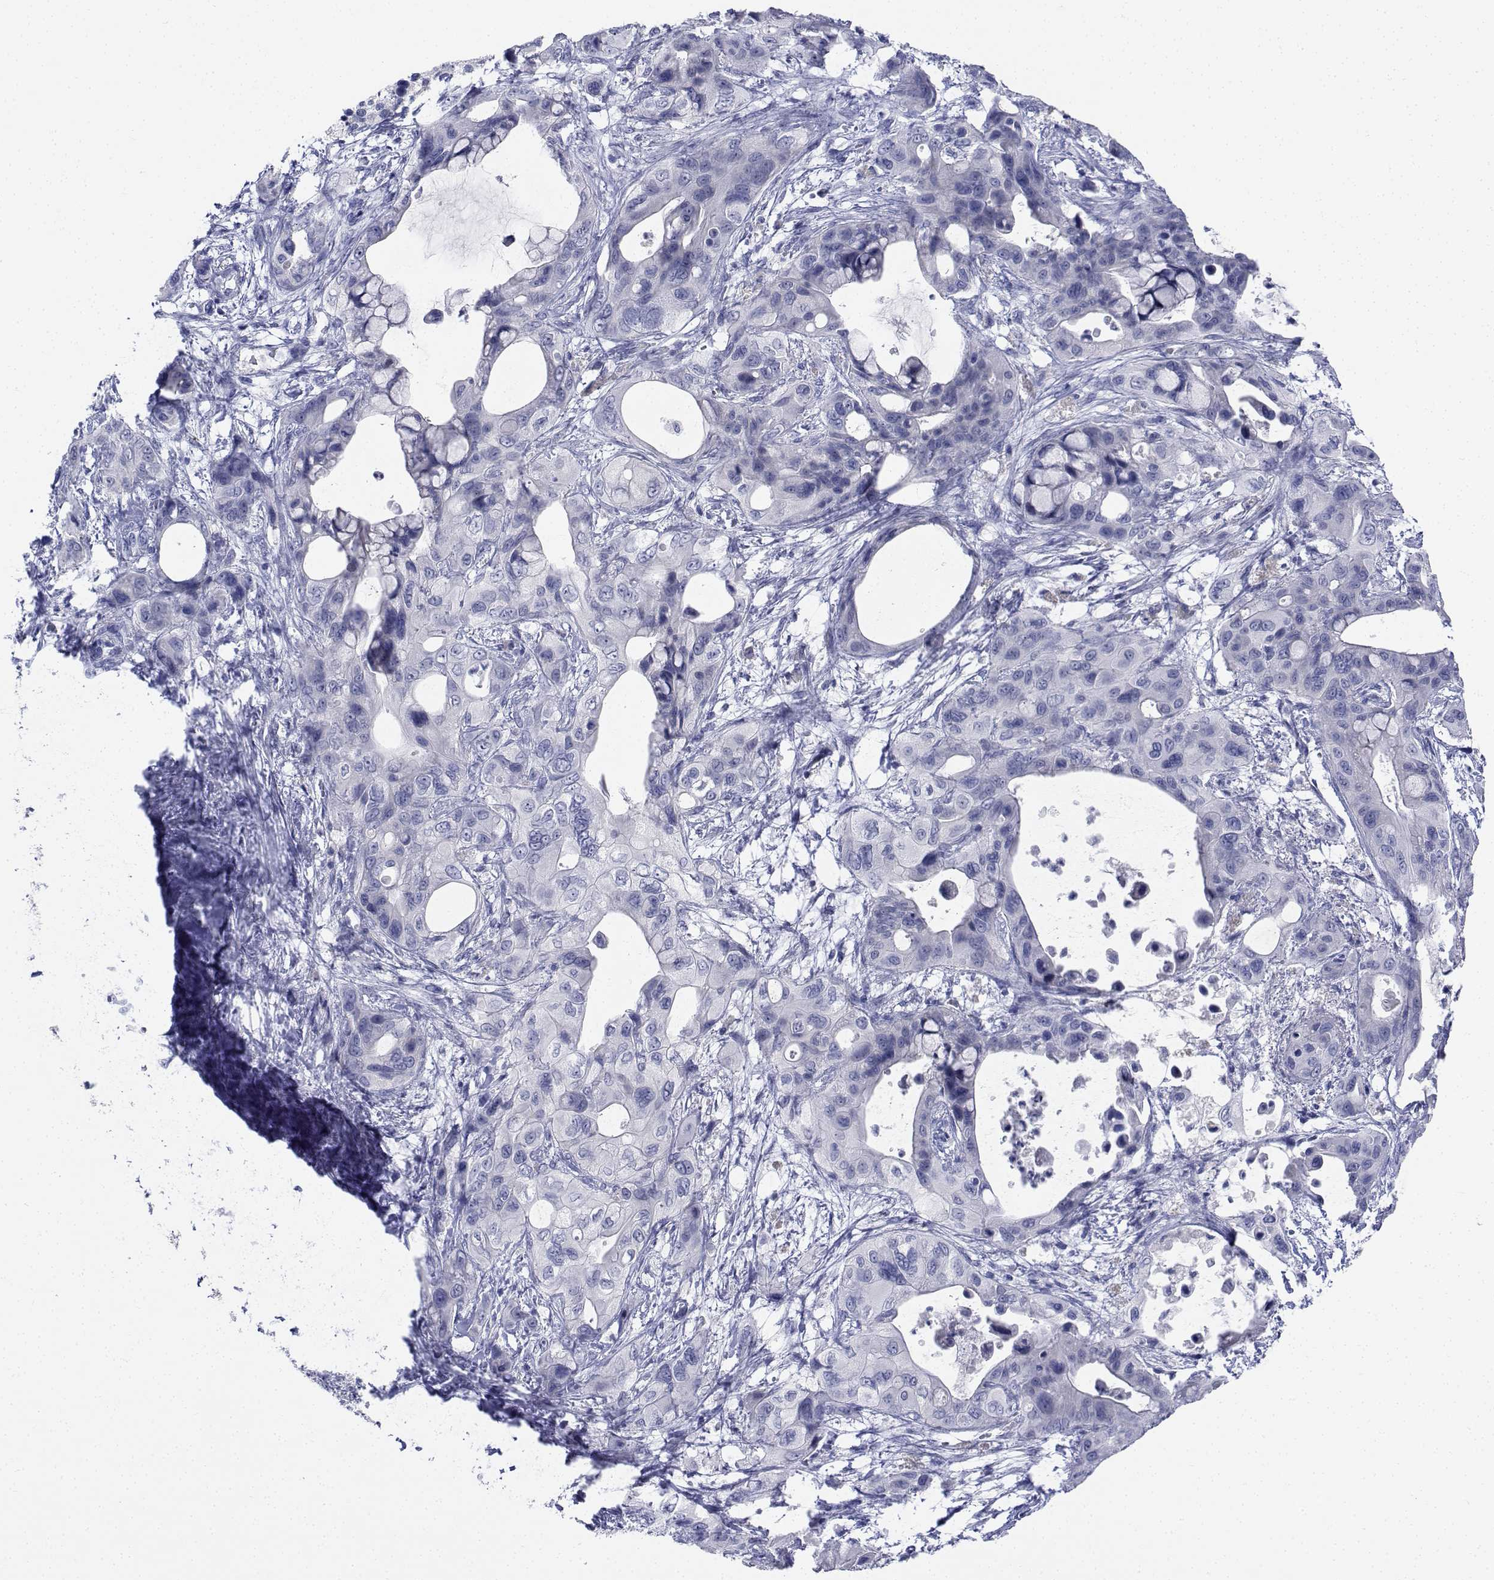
{"staining": {"intensity": "negative", "quantity": "none", "location": "none"}, "tissue": "pancreatic cancer", "cell_type": "Tumor cells", "image_type": "cancer", "snomed": [{"axis": "morphology", "description": "Adenocarcinoma, NOS"}, {"axis": "topography", "description": "Pancreas"}], "caption": "A high-resolution micrograph shows IHC staining of adenocarcinoma (pancreatic), which exhibits no significant staining in tumor cells.", "gene": "PLXNA4", "patient": {"sex": "male", "age": 71}}